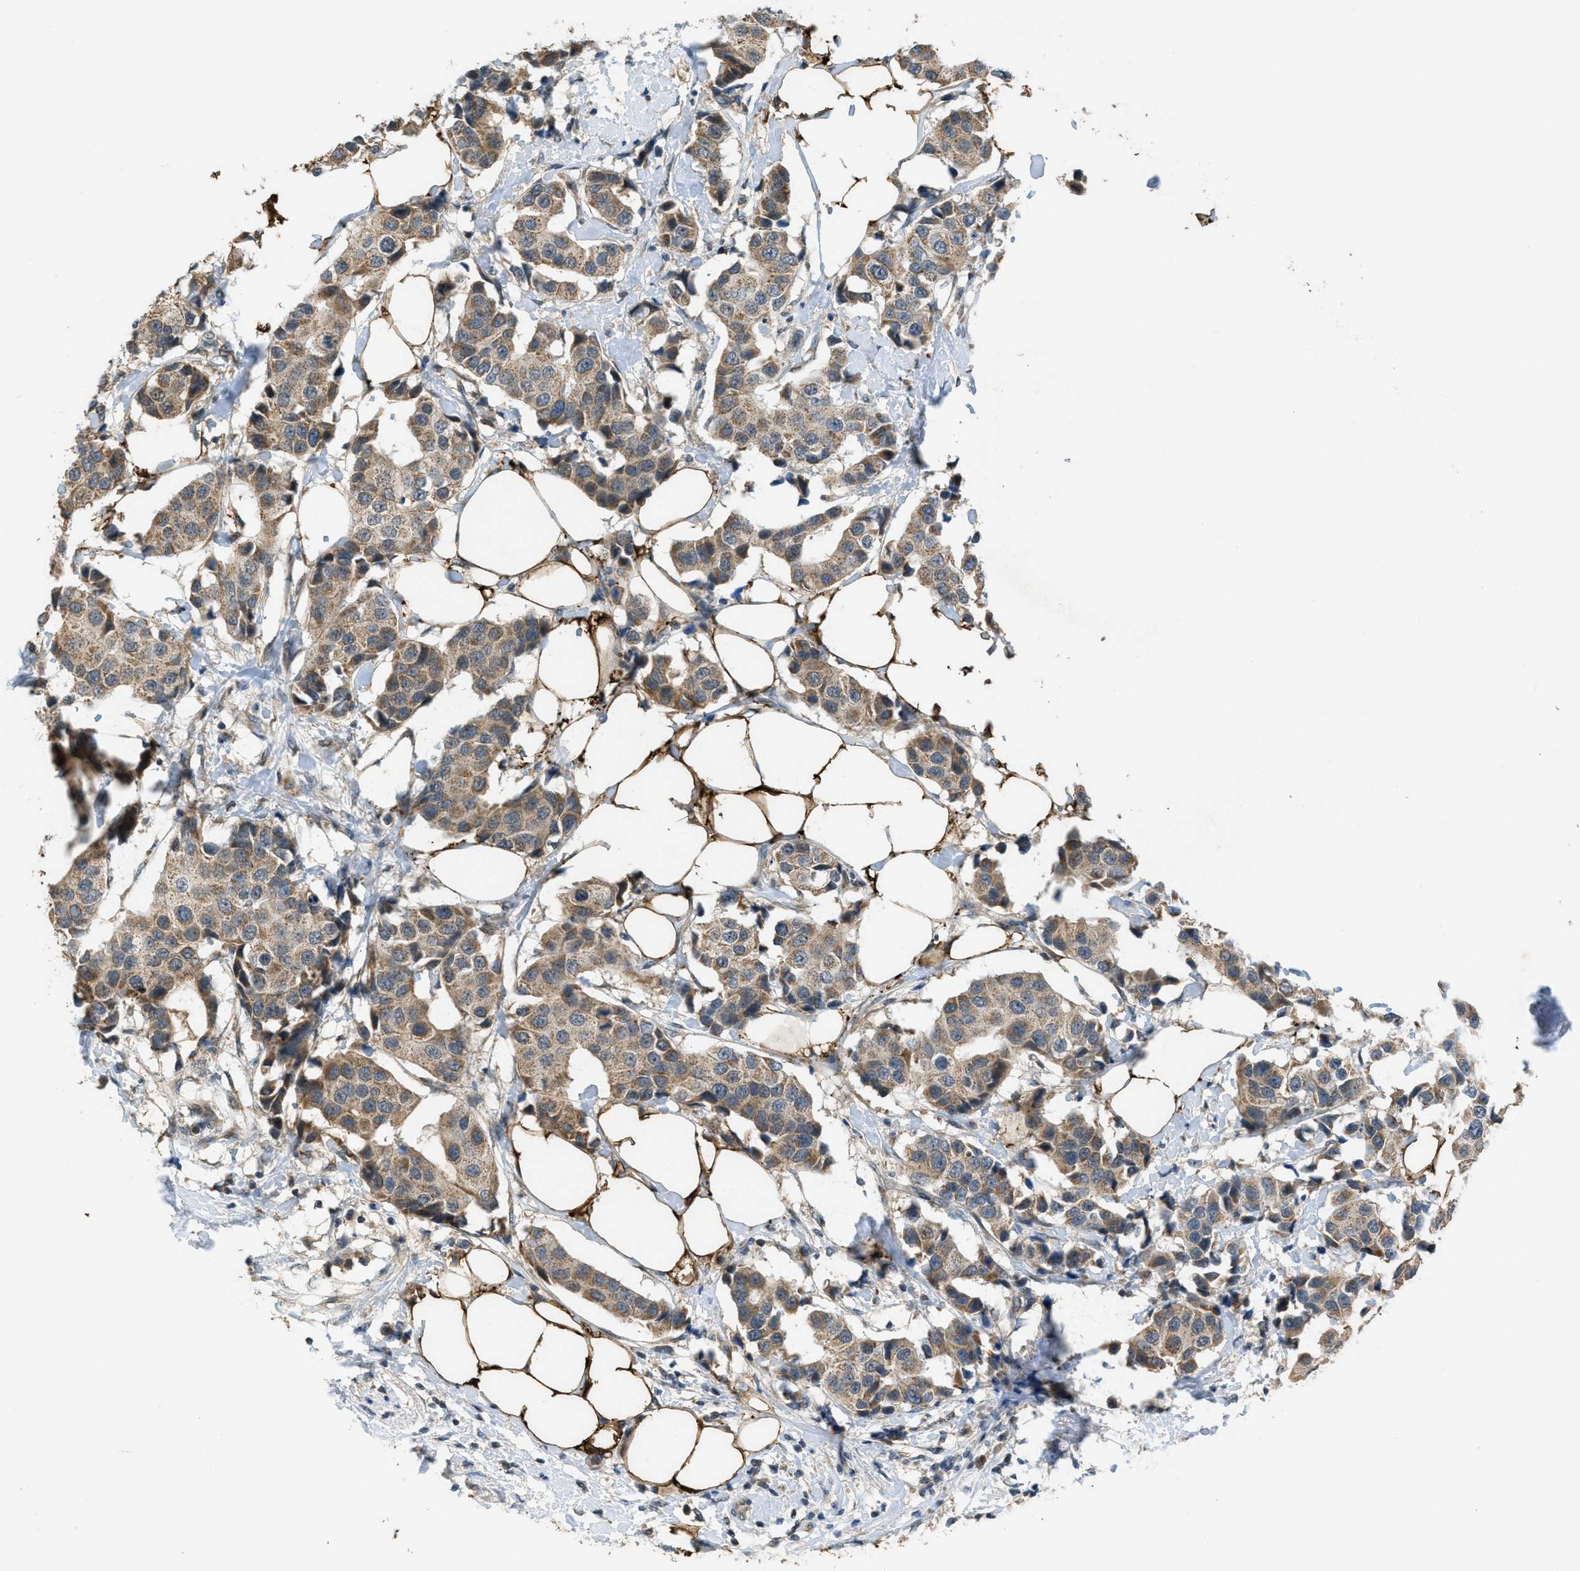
{"staining": {"intensity": "moderate", "quantity": ">75%", "location": "cytoplasmic/membranous,nuclear"}, "tissue": "breast cancer", "cell_type": "Tumor cells", "image_type": "cancer", "snomed": [{"axis": "morphology", "description": "Normal tissue, NOS"}, {"axis": "morphology", "description": "Duct carcinoma"}, {"axis": "topography", "description": "Breast"}], "caption": "A histopathology image of human breast cancer (intraductal carcinoma) stained for a protein demonstrates moderate cytoplasmic/membranous and nuclear brown staining in tumor cells.", "gene": "PPP1R15A", "patient": {"sex": "female", "age": 39}}